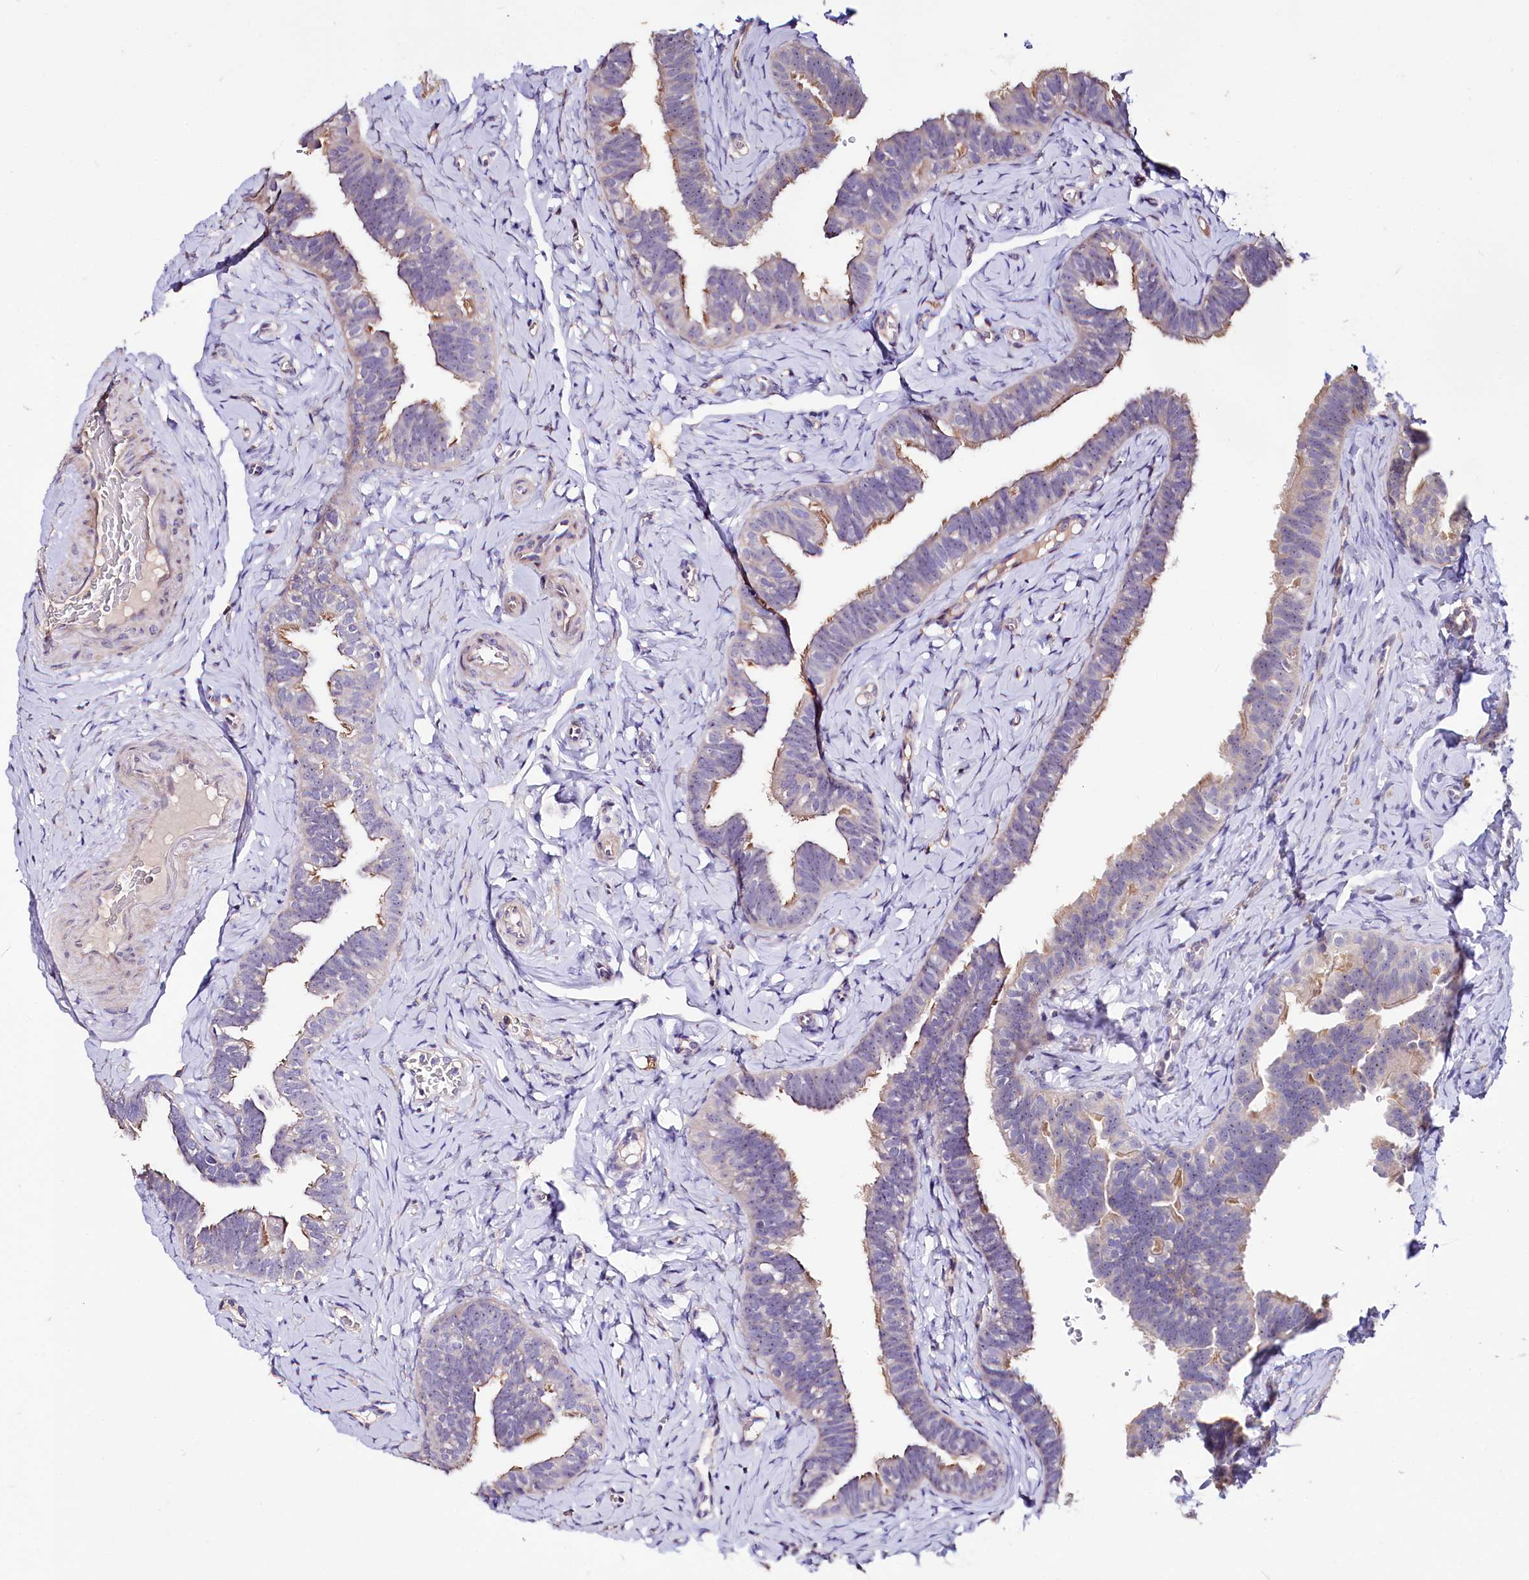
{"staining": {"intensity": "moderate", "quantity": "25%-75%", "location": "cytoplasmic/membranous"}, "tissue": "fallopian tube", "cell_type": "Glandular cells", "image_type": "normal", "snomed": [{"axis": "morphology", "description": "Normal tissue, NOS"}, {"axis": "topography", "description": "Fallopian tube"}], "caption": "DAB (3,3'-diaminobenzidine) immunohistochemical staining of benign human fallopian tube demonstrates moderate cytoplasmic/membranous protein staining in about 25%-75% of glandular cells. Immunohistochemistry stains the protein in brown and the nuclei are stained blue.", "gene": "RPUSD3", "patient": {"sex": "female", "age": 39}}